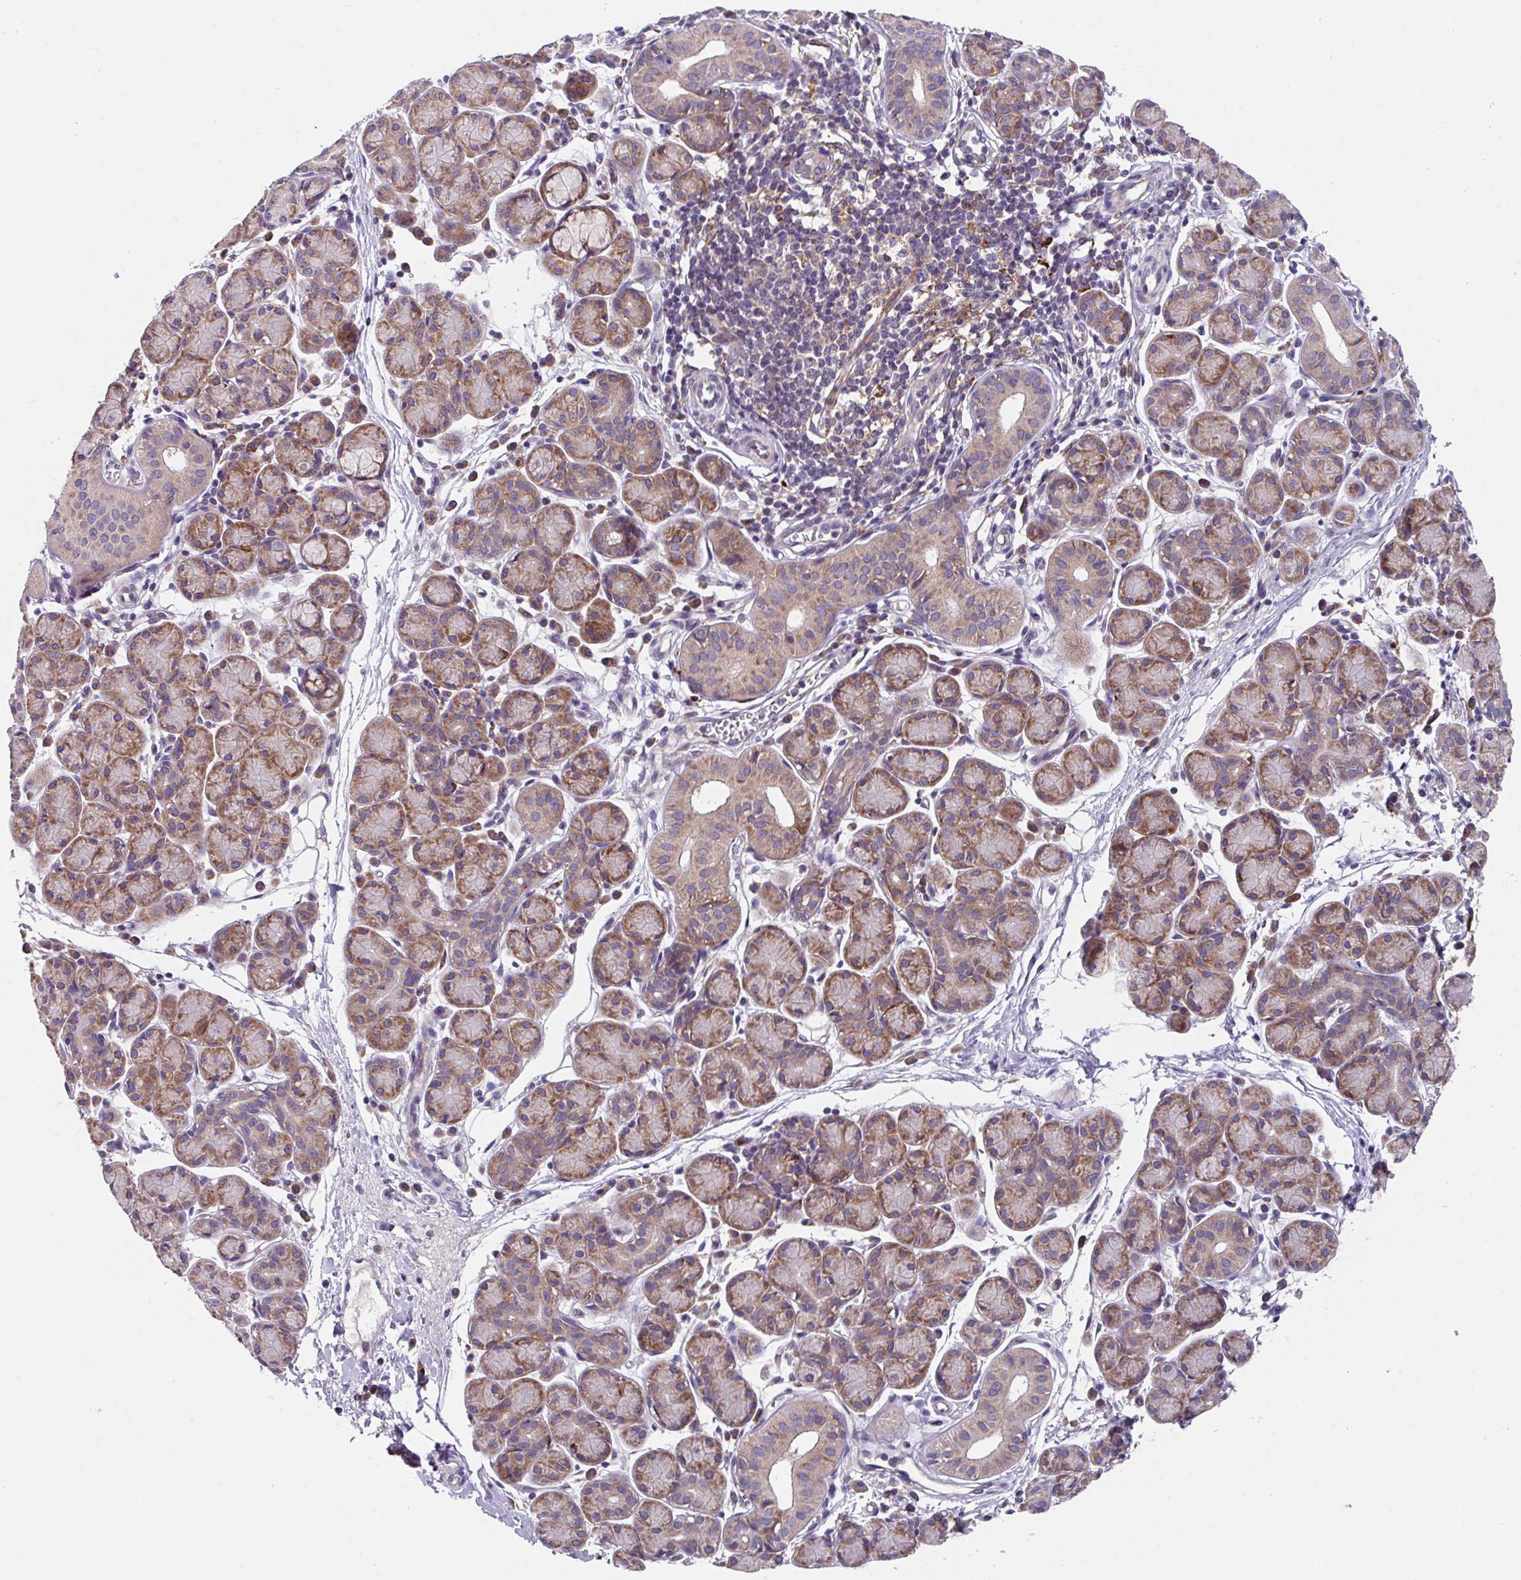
{"staining": {"intensity": "moderate", "quantity": ">75%", "location": "cytoplasmic/membranous"}, "tissue": "salivary gland", "cell_type": "Glandular cells", "image_type": "normal", "snomed": [{"axis": "morphology", "description": "Normal tissue, NOS"}, {"axis": "morphology", "description": "Inflammation, NOS"}, {"axis": "topography", "description": "Lymph node"}, {"axis": "topography", "description": "Salivary gland"}], "caption": "Protein expression analysis of unremarkable salivary gland displays moderate cytoplasmic/membranous staining in about >75% of glandular cells.", "gene": "EIF4B", "patient": {"sex": "male", "age": 3}}